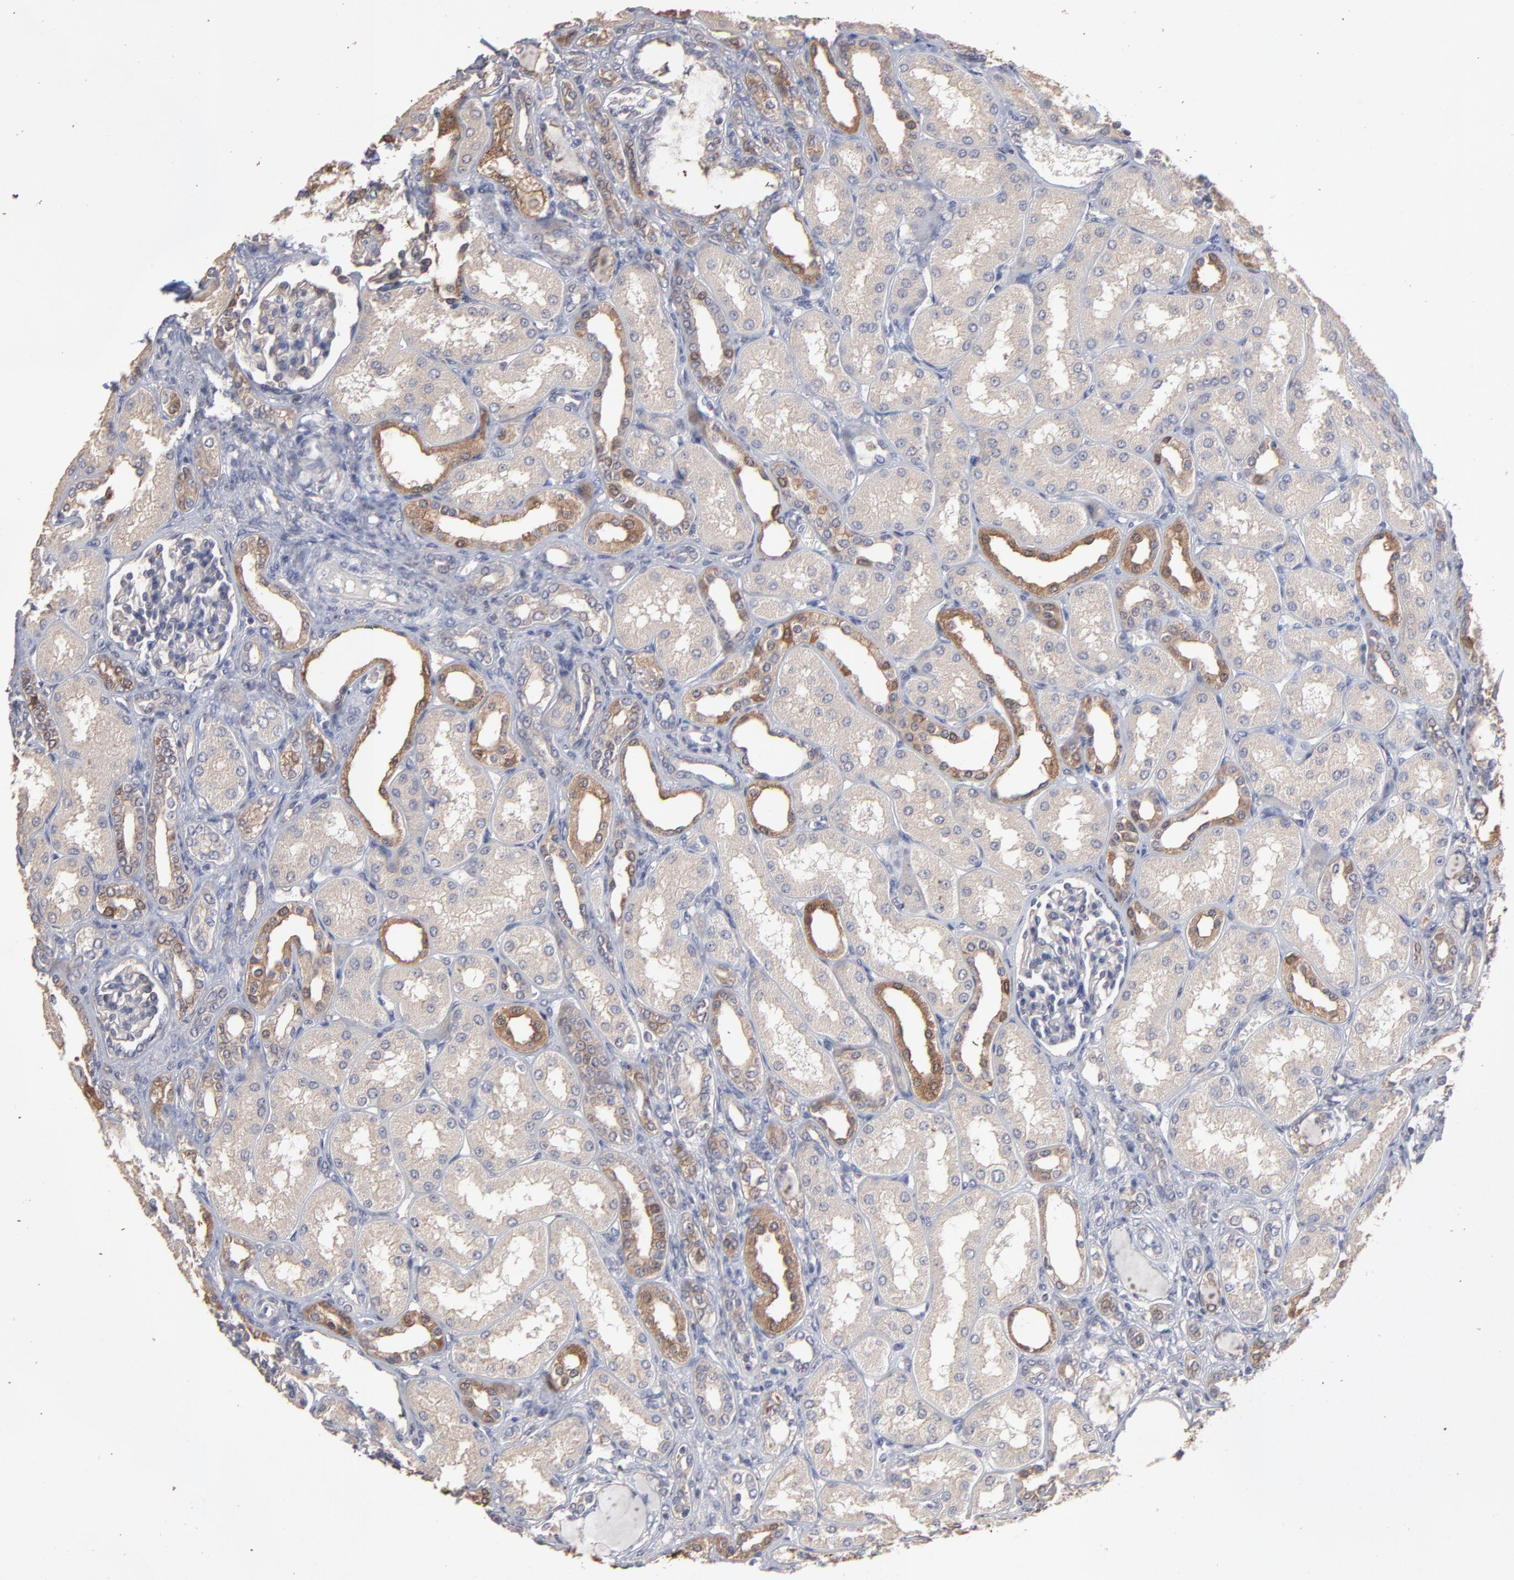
{"staining": {"intensity": "weak", "quantity": ">75%", "location": "cytoplasmic/membranous"}, "tissue": "kidney", "cell_type": "Cells in glomeruli", "image_type": "normal", "snomed": [{"axis": "morphology", "description": "Normal tissue, NOS"}, {"axis": "topography", "description": "Kidney"}], "caption": "This micrograph reveals immunohistochemistry (IHC) staining of normal kidney, with low weak cytoplasmic/membranous staining in about >75% of cells in glomeruli.", "gene": "TANGO2", "patient": {"sex": "male", "age": 7}}